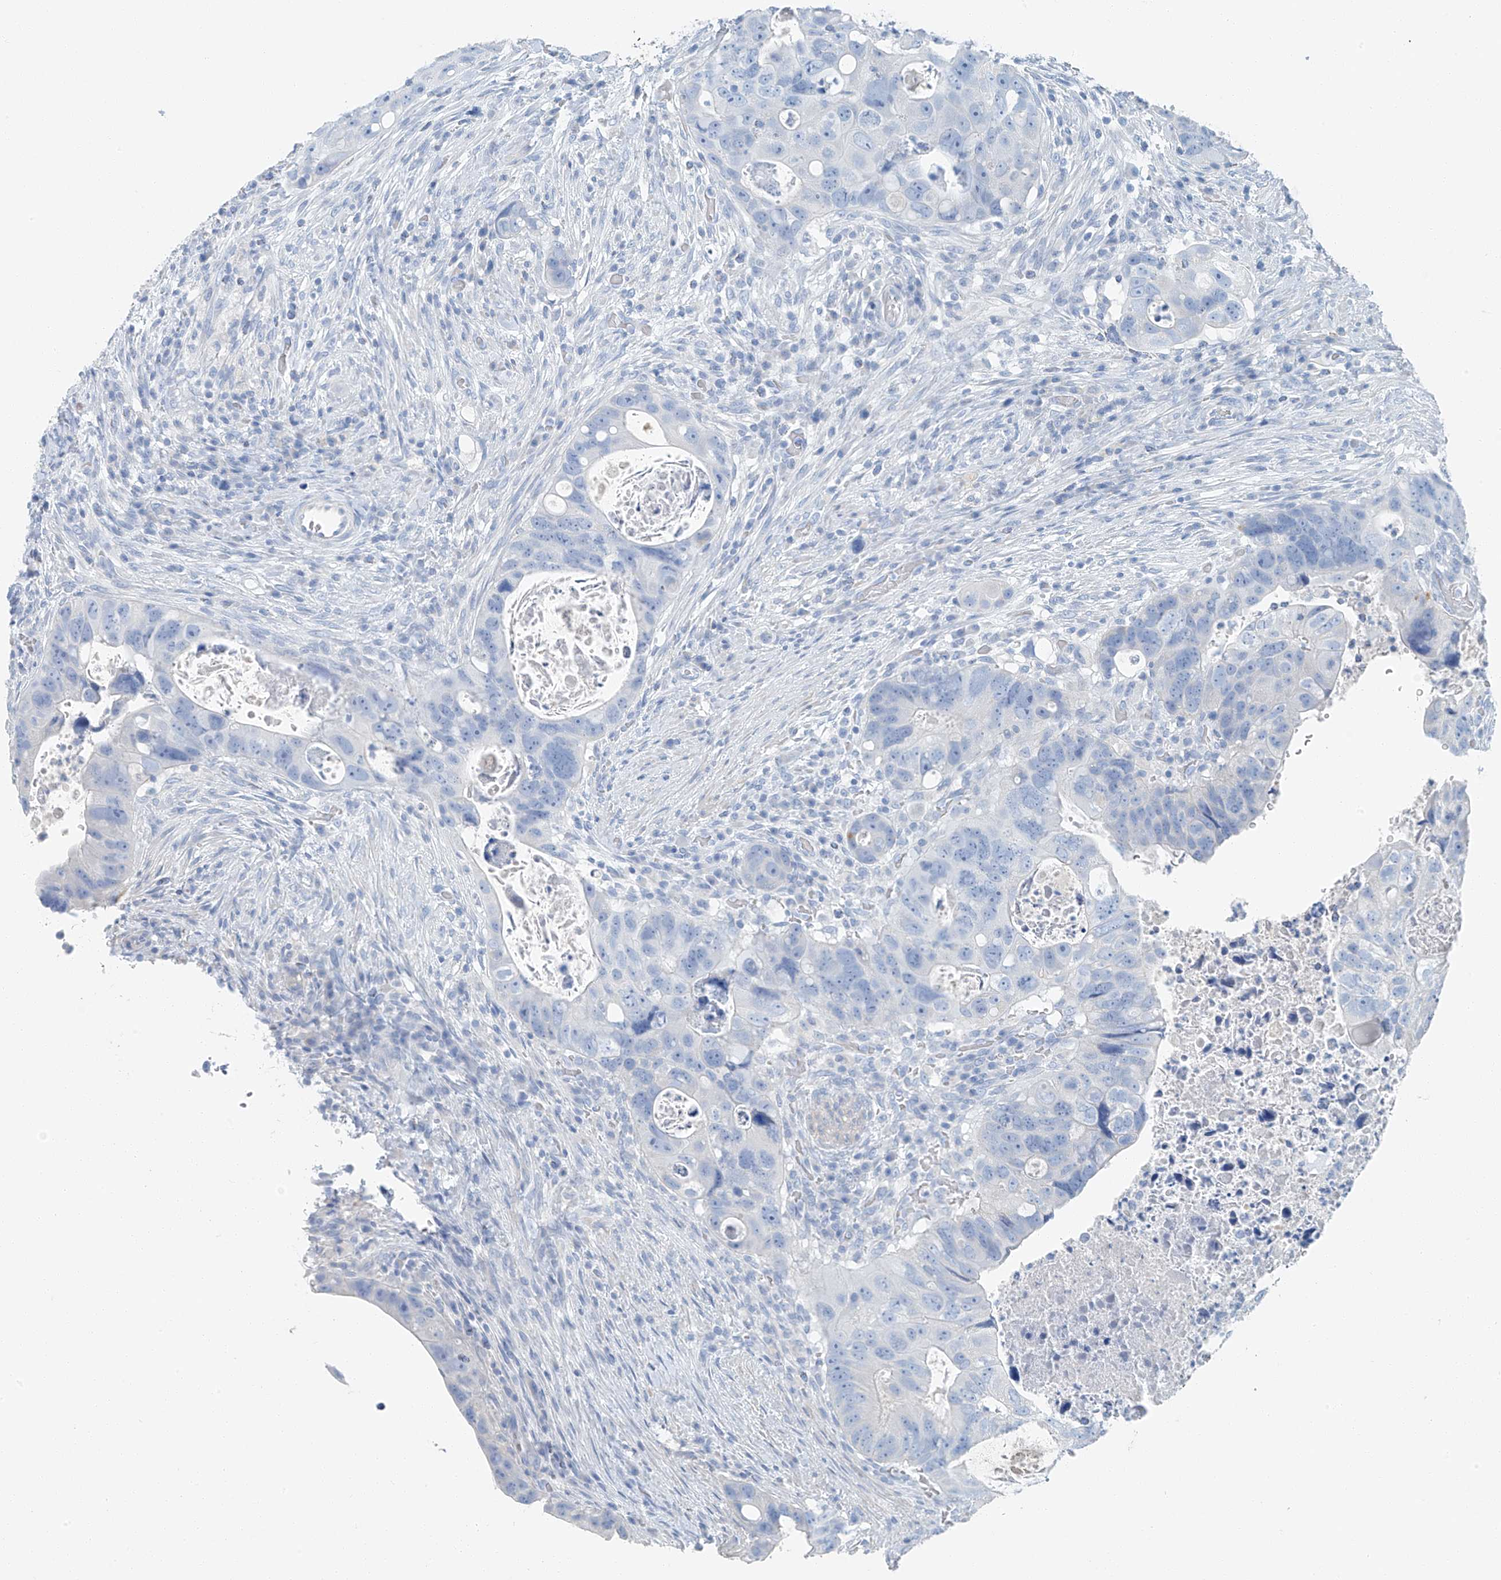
{"staining": {"intensity": "negative", "quantity": "none", "location": "none"}, "tissue": "colorectal cancer", "cell_type": "Tumor cells", "image_type": "cancer", "snomed": [{"axis": "morphology", "description": "Adenocarcinoma, NOS"}, {"axis": "topography", "description": "Rectum"}], "caption": "Immunohistochemistry (IHC) of human adenocarcinoma (colorectal) shows no positivity in tumor cells.", "gene": "C1orf87", "patient": {"sex": "male", "age": 59}}